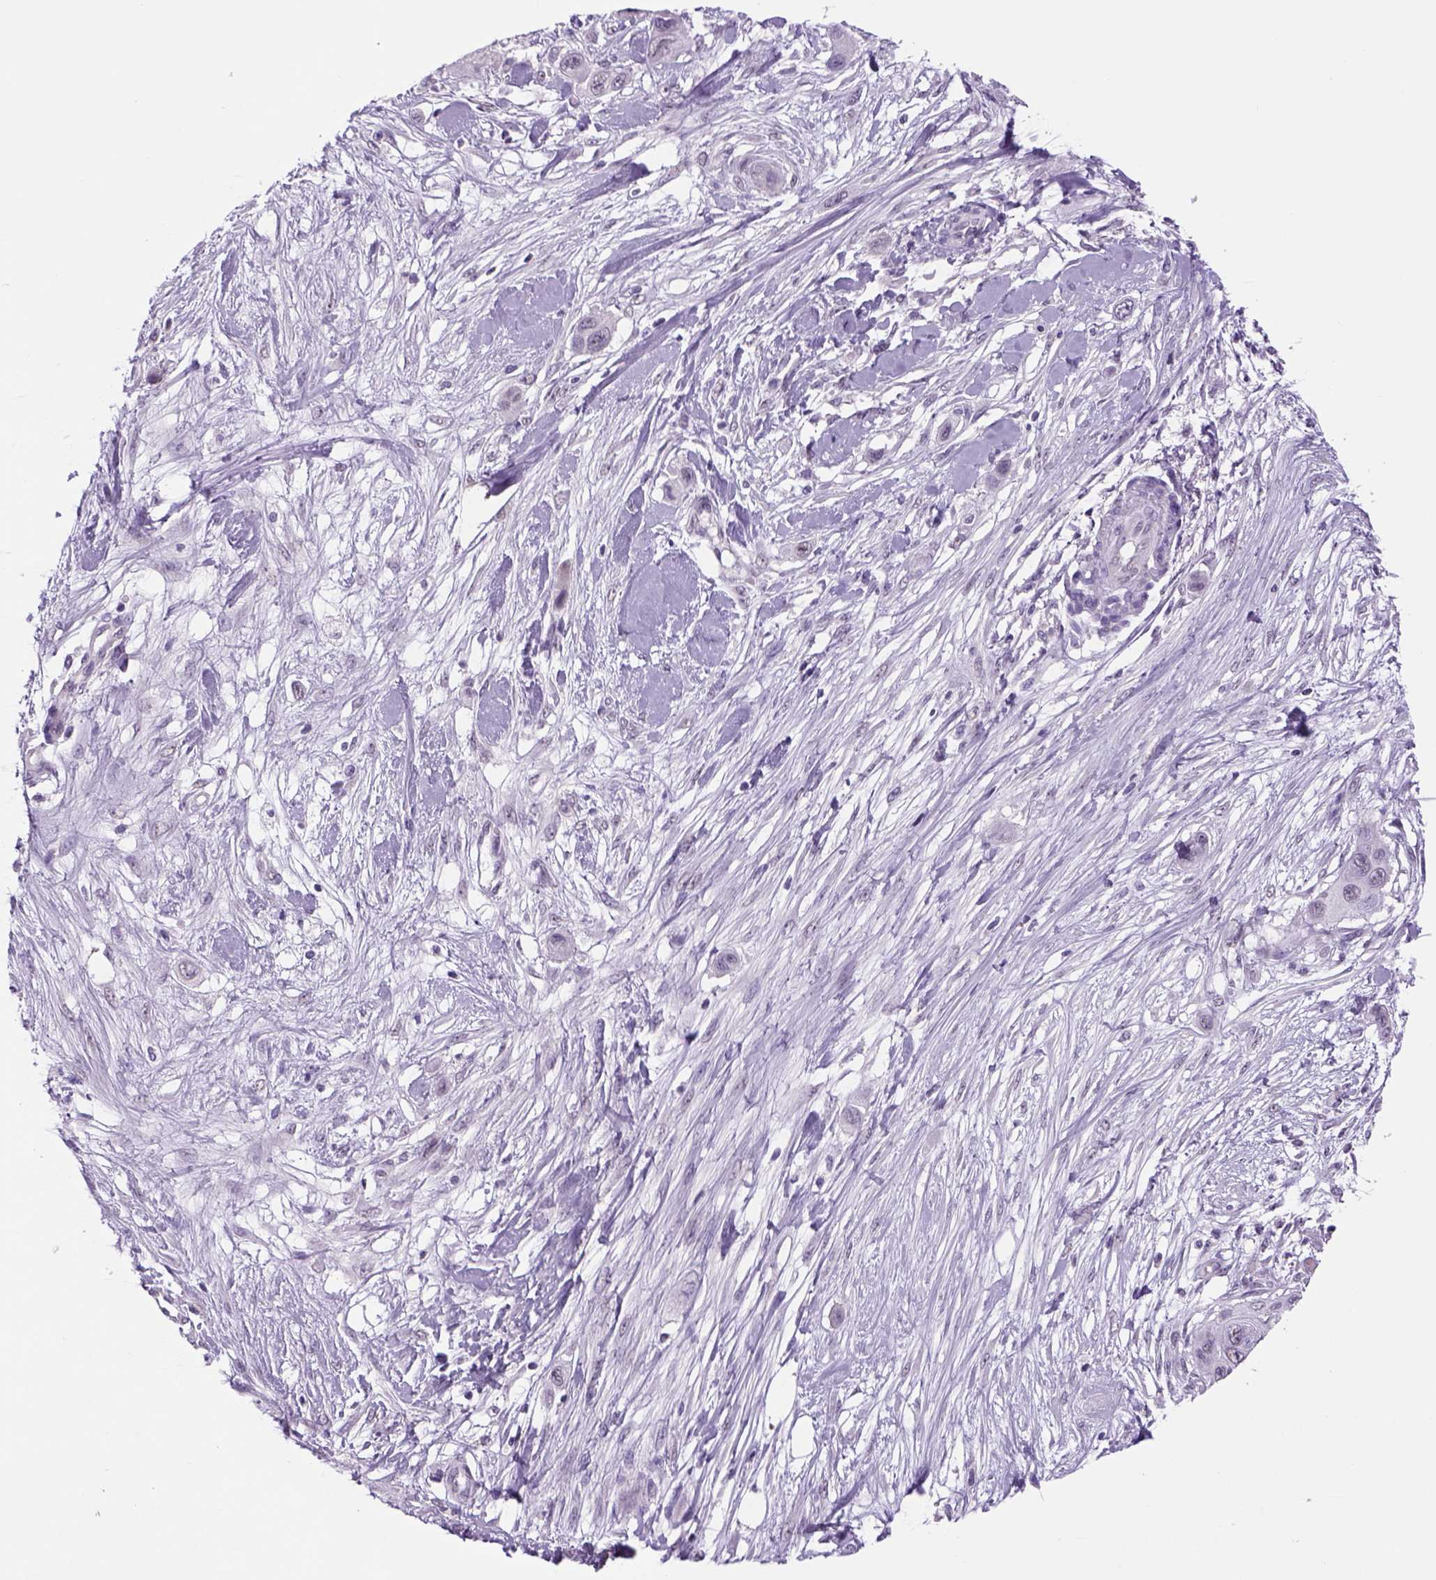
{"staining": {"intensity": "negative", "quantity": "none", "location": "none"}, "tissue": "skin cancer", "cell_type": "Tumor cells", "image_type": "cancer", "snomed": [{"axis": "morphology", "description": "Squamous cell carcinoma, NOS"}, {"axis": "topography", "description": "Skin"}], "caption": "Tumor cells show no significant protein staining in skin cancer.", "gene": "DBH", "patient": {"sex": "male", "age": 79}}